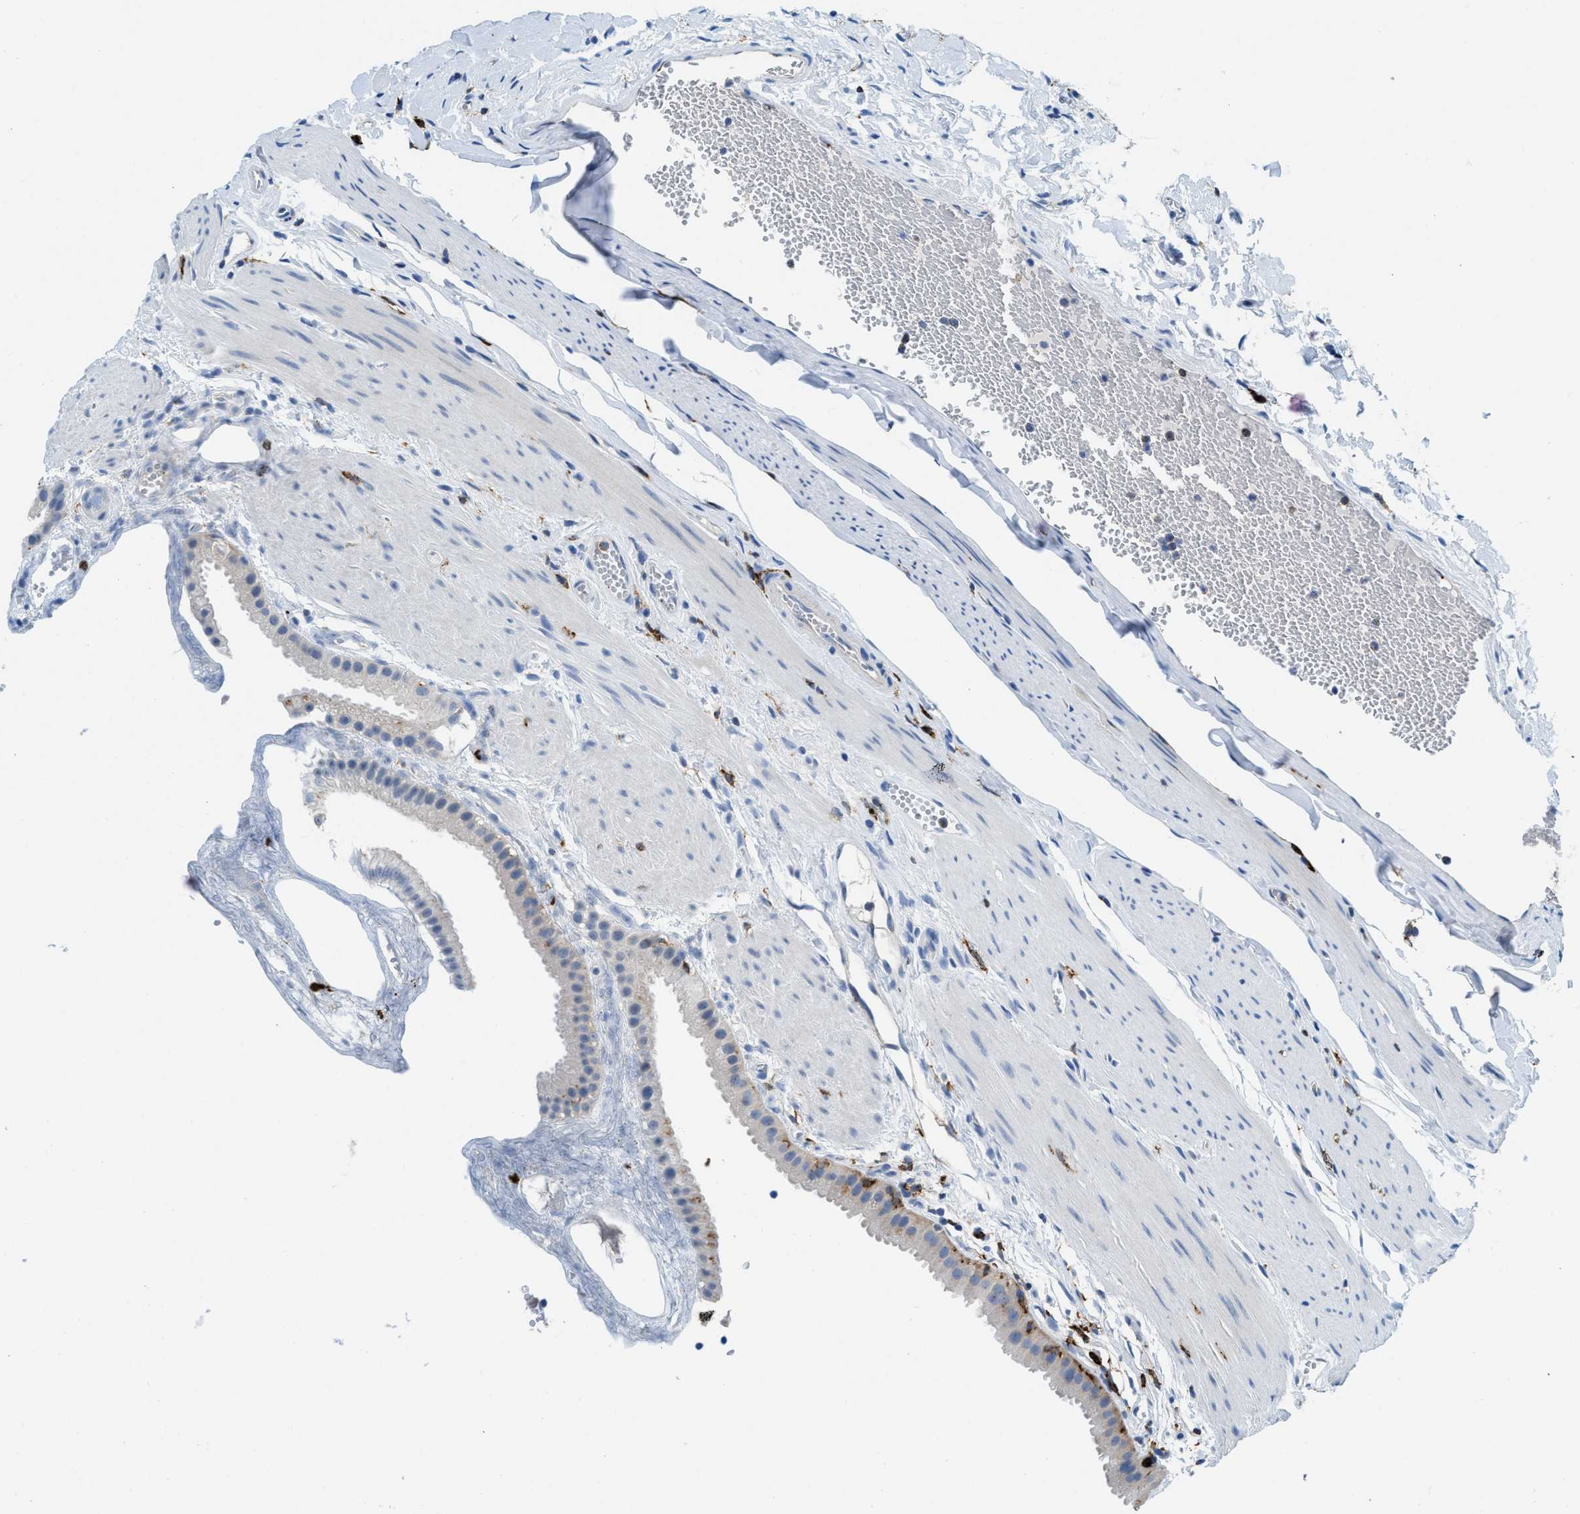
{"staining": {"intensity": "moderate", "quantity": "<25%", "location": "cytoplasmic/membranous"}, "tissue": "gallbladder", "cell_type": "Glandular cells", "image_type": "normal", "snomed": [{"axis": "morphology", "description": "Normal tissue, NOS"}, {"axis": "topography", "description": "Gallbladder"}], "caption": "DAB (3,3'-diaminobenzidine) immunohistochemical staining of unremarkable human gallbladder demonstrates moderate cytoplasmic/membranous protein positivity in about <25% of glandular cells.", "gene": "CD226", "patient": {"sex": "female", "age": 64}}